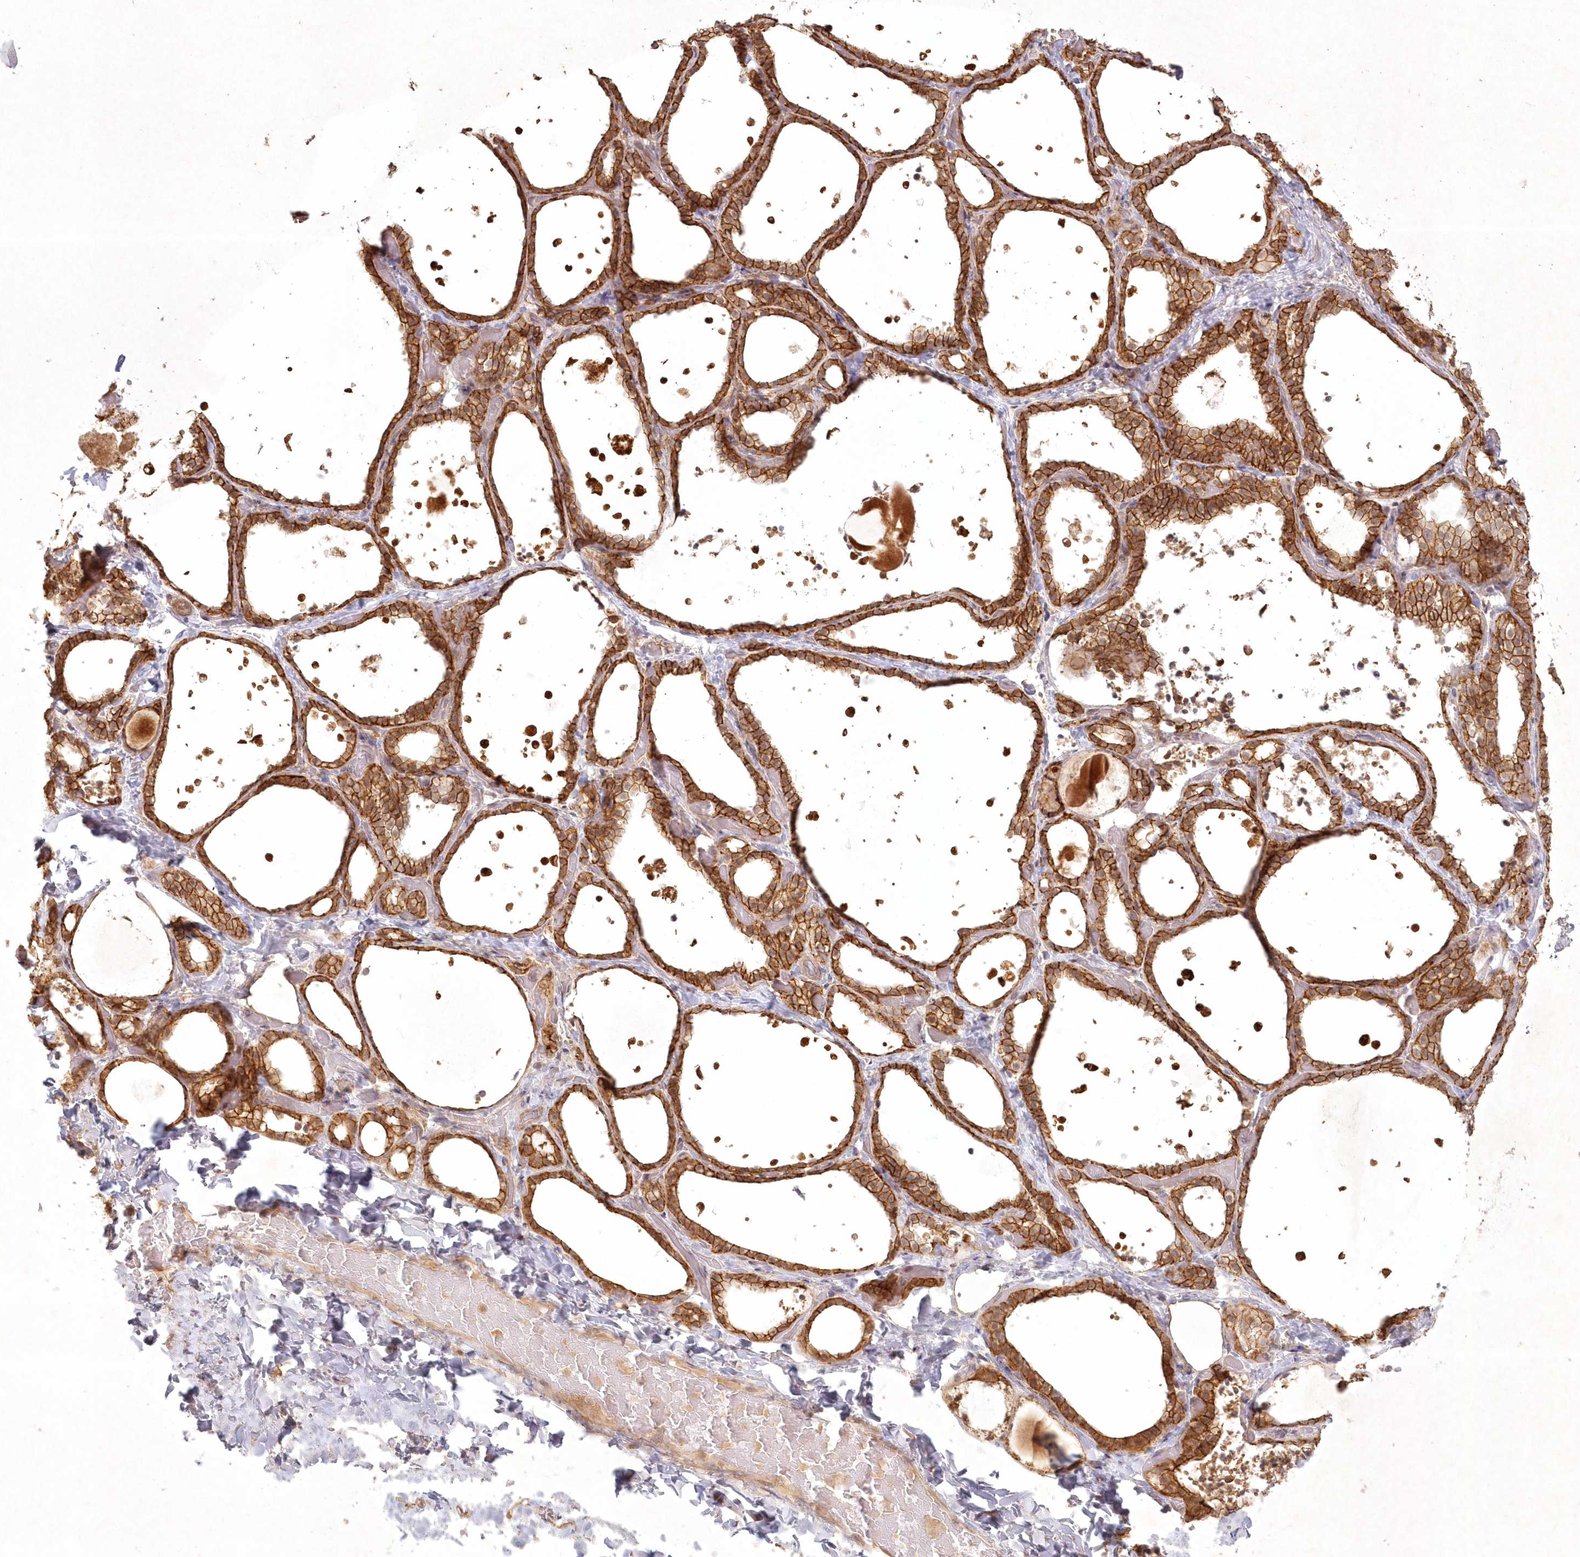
{"staining": {"intensity": "strong", "quantity": ">75%", "location": "cytoplasmic/membranous"}, "tissue": "thyroid gland", "cell_type": "Glandular cells", "image_type": "normal", "snomed": [{"axis": "morphology", "description": "Normal tissue, NOS"}, {"axis": "topography", "description": "Thyroid gland"}], "caption": "Approximately >75% of glandular cells in normal thyroid gland show strong cytoplasmic/membranous protein staining as visualized by brown immunohistochemical staining.", "gene": "TOGARAM2", "patient": {"sex": "female", "age": 44}}